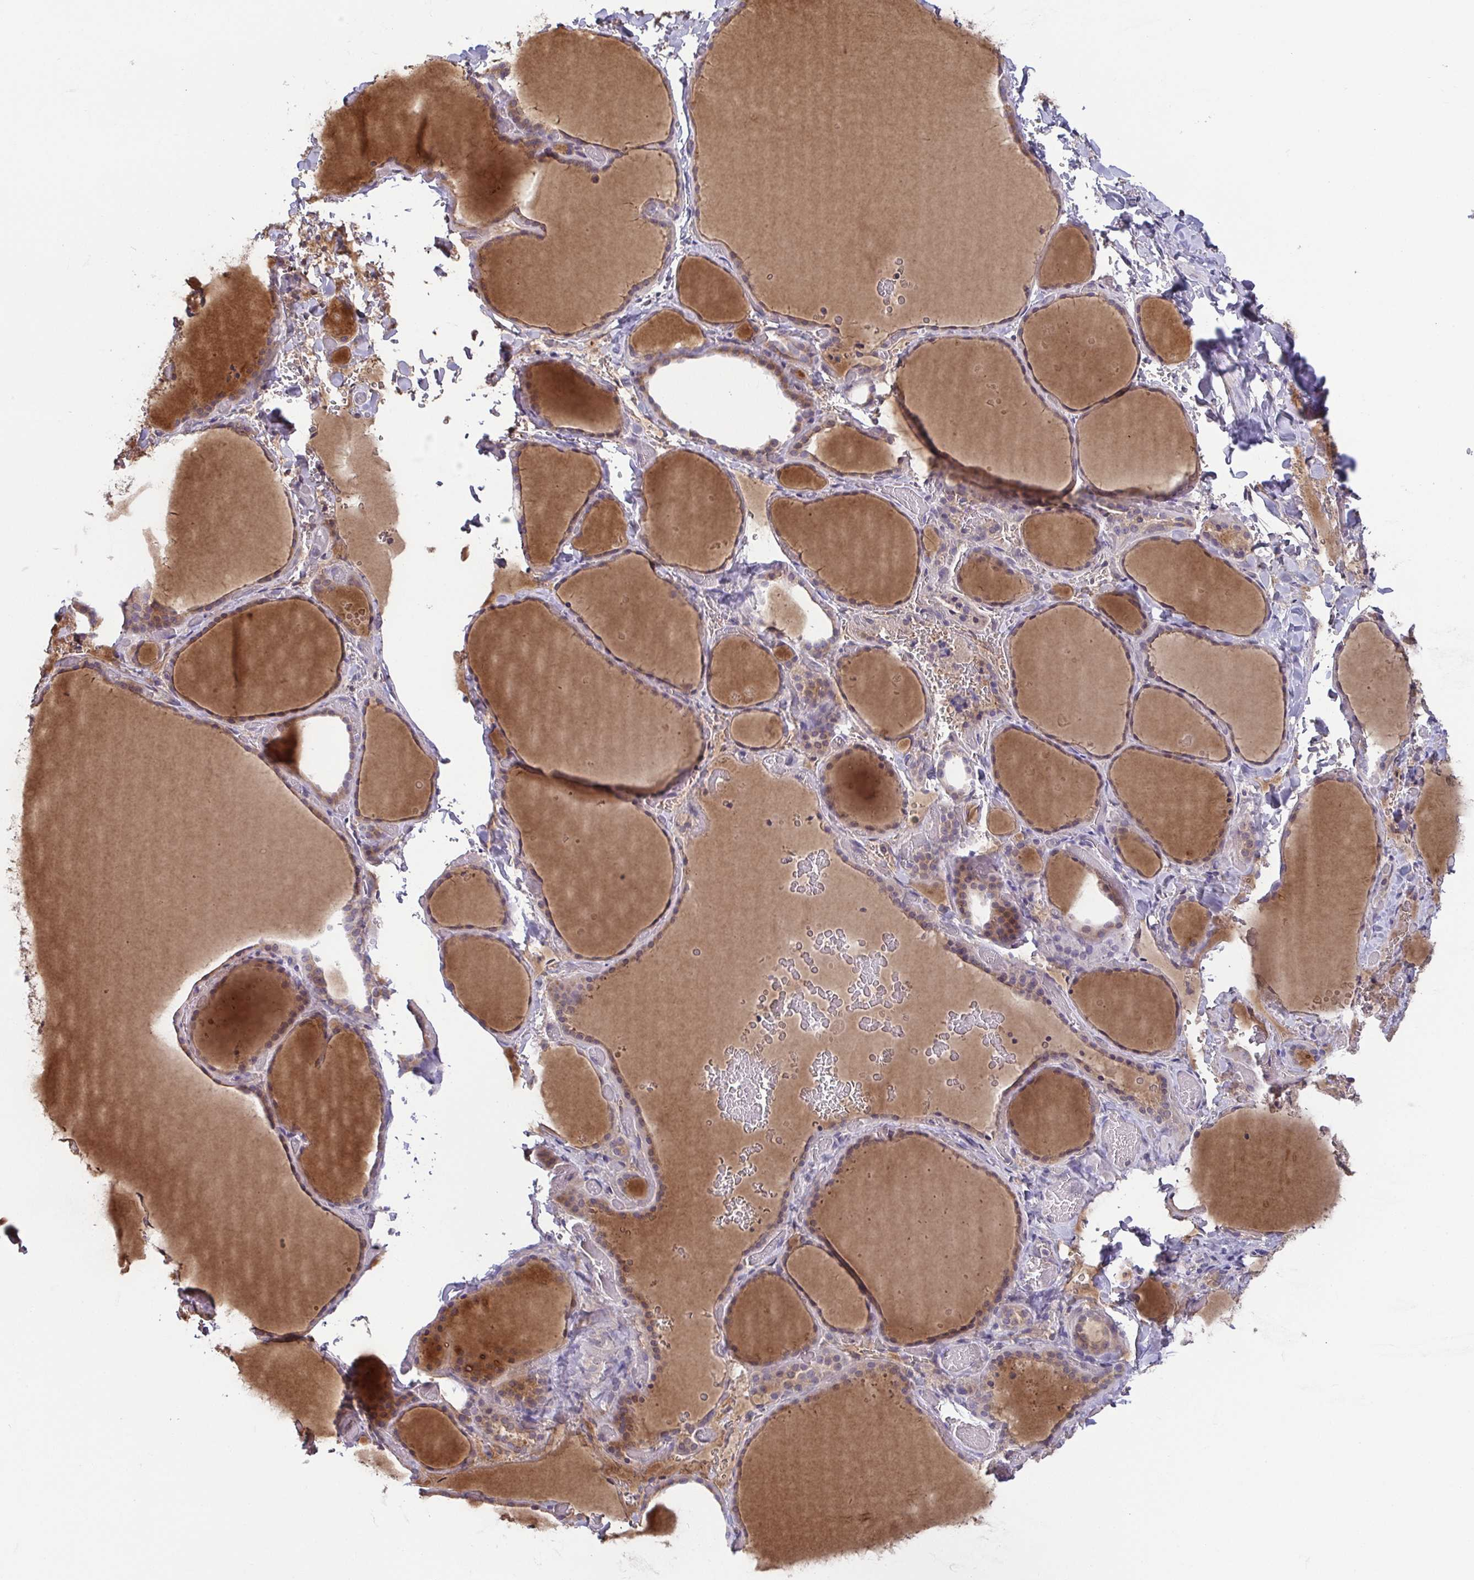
{"staining": {"intensity": "moderate", "quantity": ">75%", "location": "cytoplasmic/membranous"}, "tissue": "thyroid gland", "cell_type": "Glandular cells", "image_type": "normal", "snomed": [{"axis": "morphology", "description": "Normal tissue, NOS"}, {"axis": "topography", "description": "Thyroid gland"}], "caption": "Moderate cytoplasmic/membranous staining is seen in approximately >75% of glandular cells in benign thyroid gland. (DAB IHC with brightfield microscopy, high magnification).", "gene": "OSBPL7", "patient": {"sex": "female", "age": 36}}